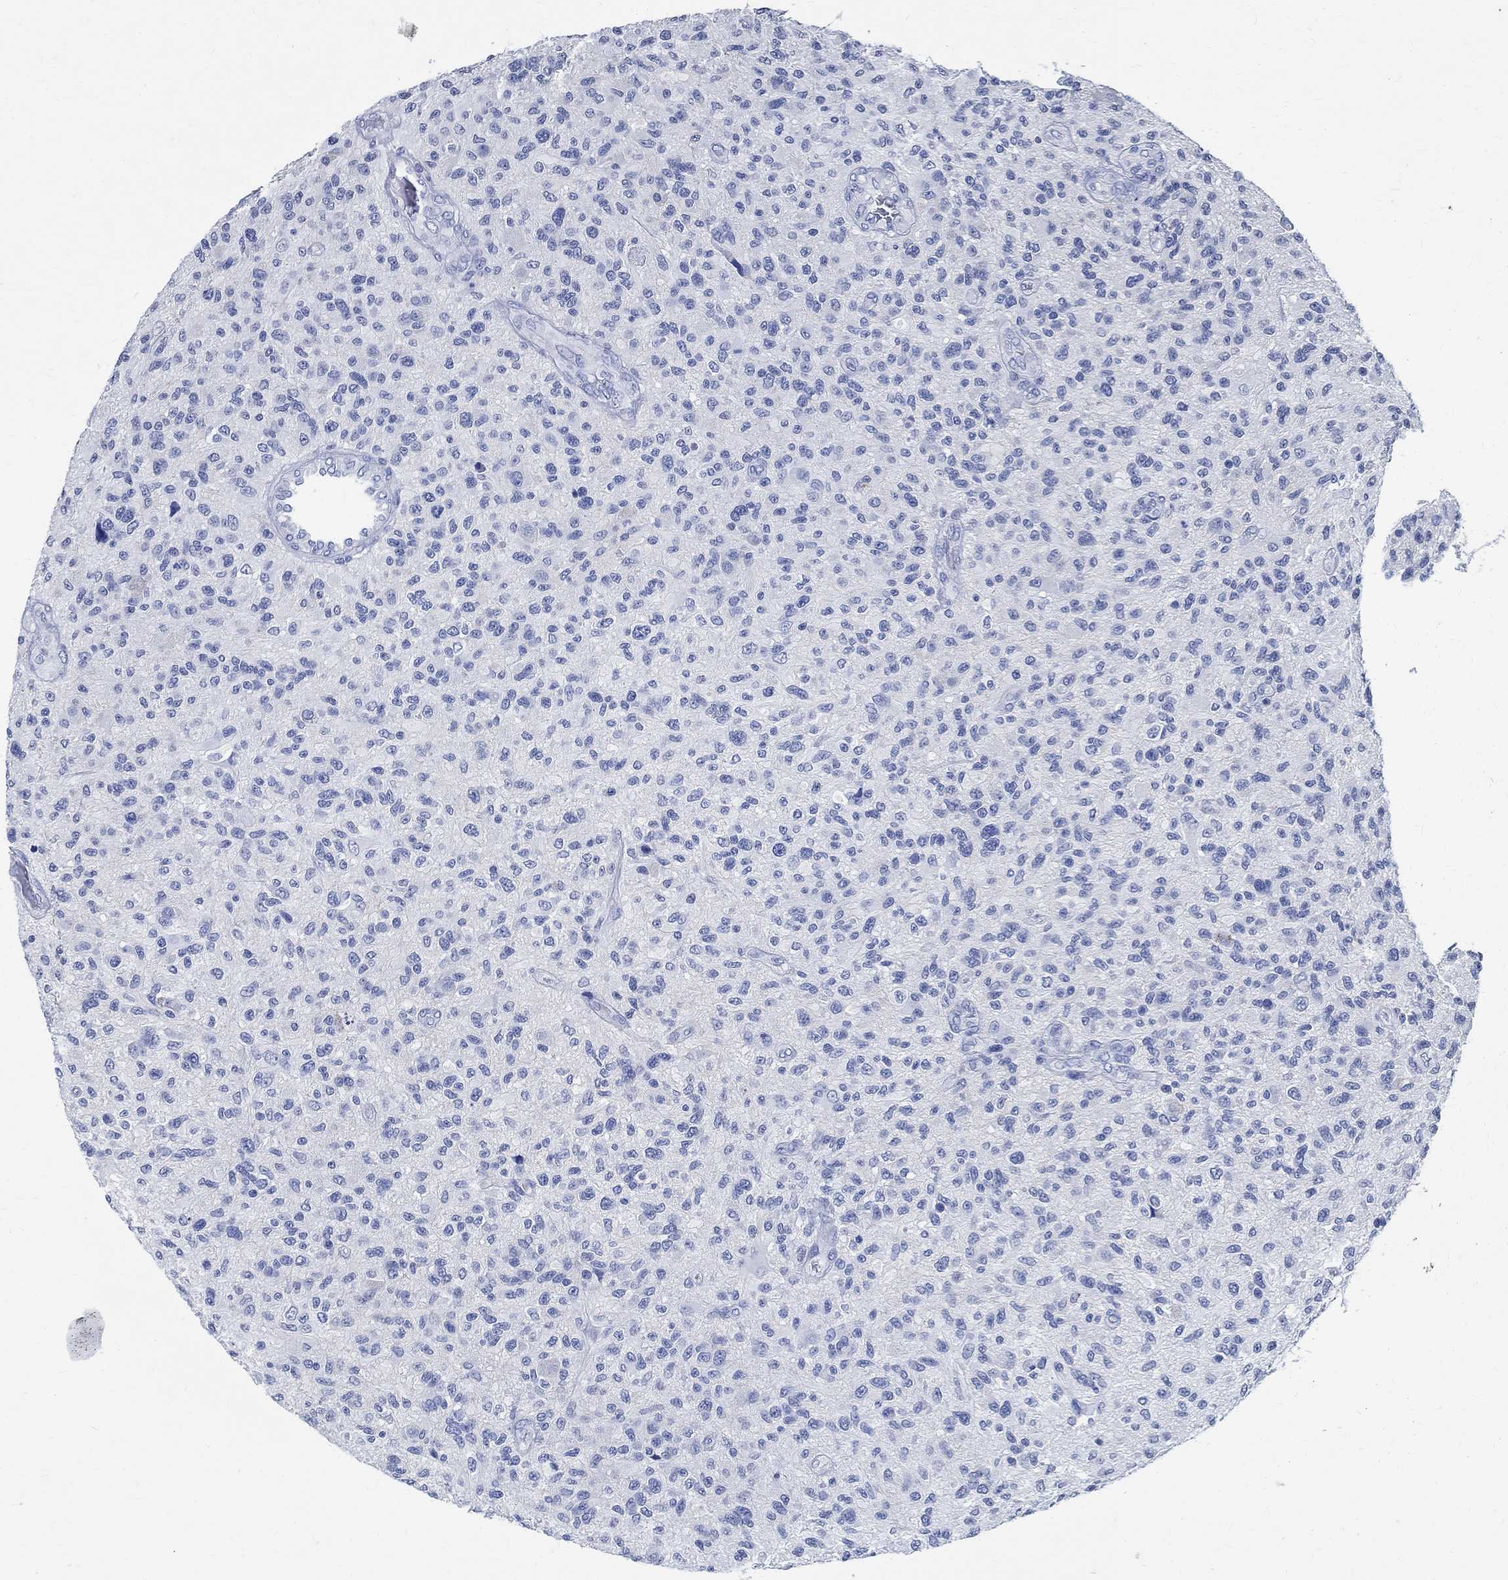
{"staining": {"intensity": "negative", "quantity": "none", "location": "none"}, "tissue": "glioma", "cell_type": "Tumor cells", "image_type": "cancer", "snomed": [{"axis": "morphology", "description": "Glioma, malignant, High grade"}, {"axis": "topography", "description": "Brain"}], "caption": "Immunohistochemistry (IHC) micrograph of human high-grade glioma (malignant) stained for a protein (brown), which reveals no expression in tumor cells.", "gene": "TMEM221", "patient": {"sex": "male", "age": 47}}